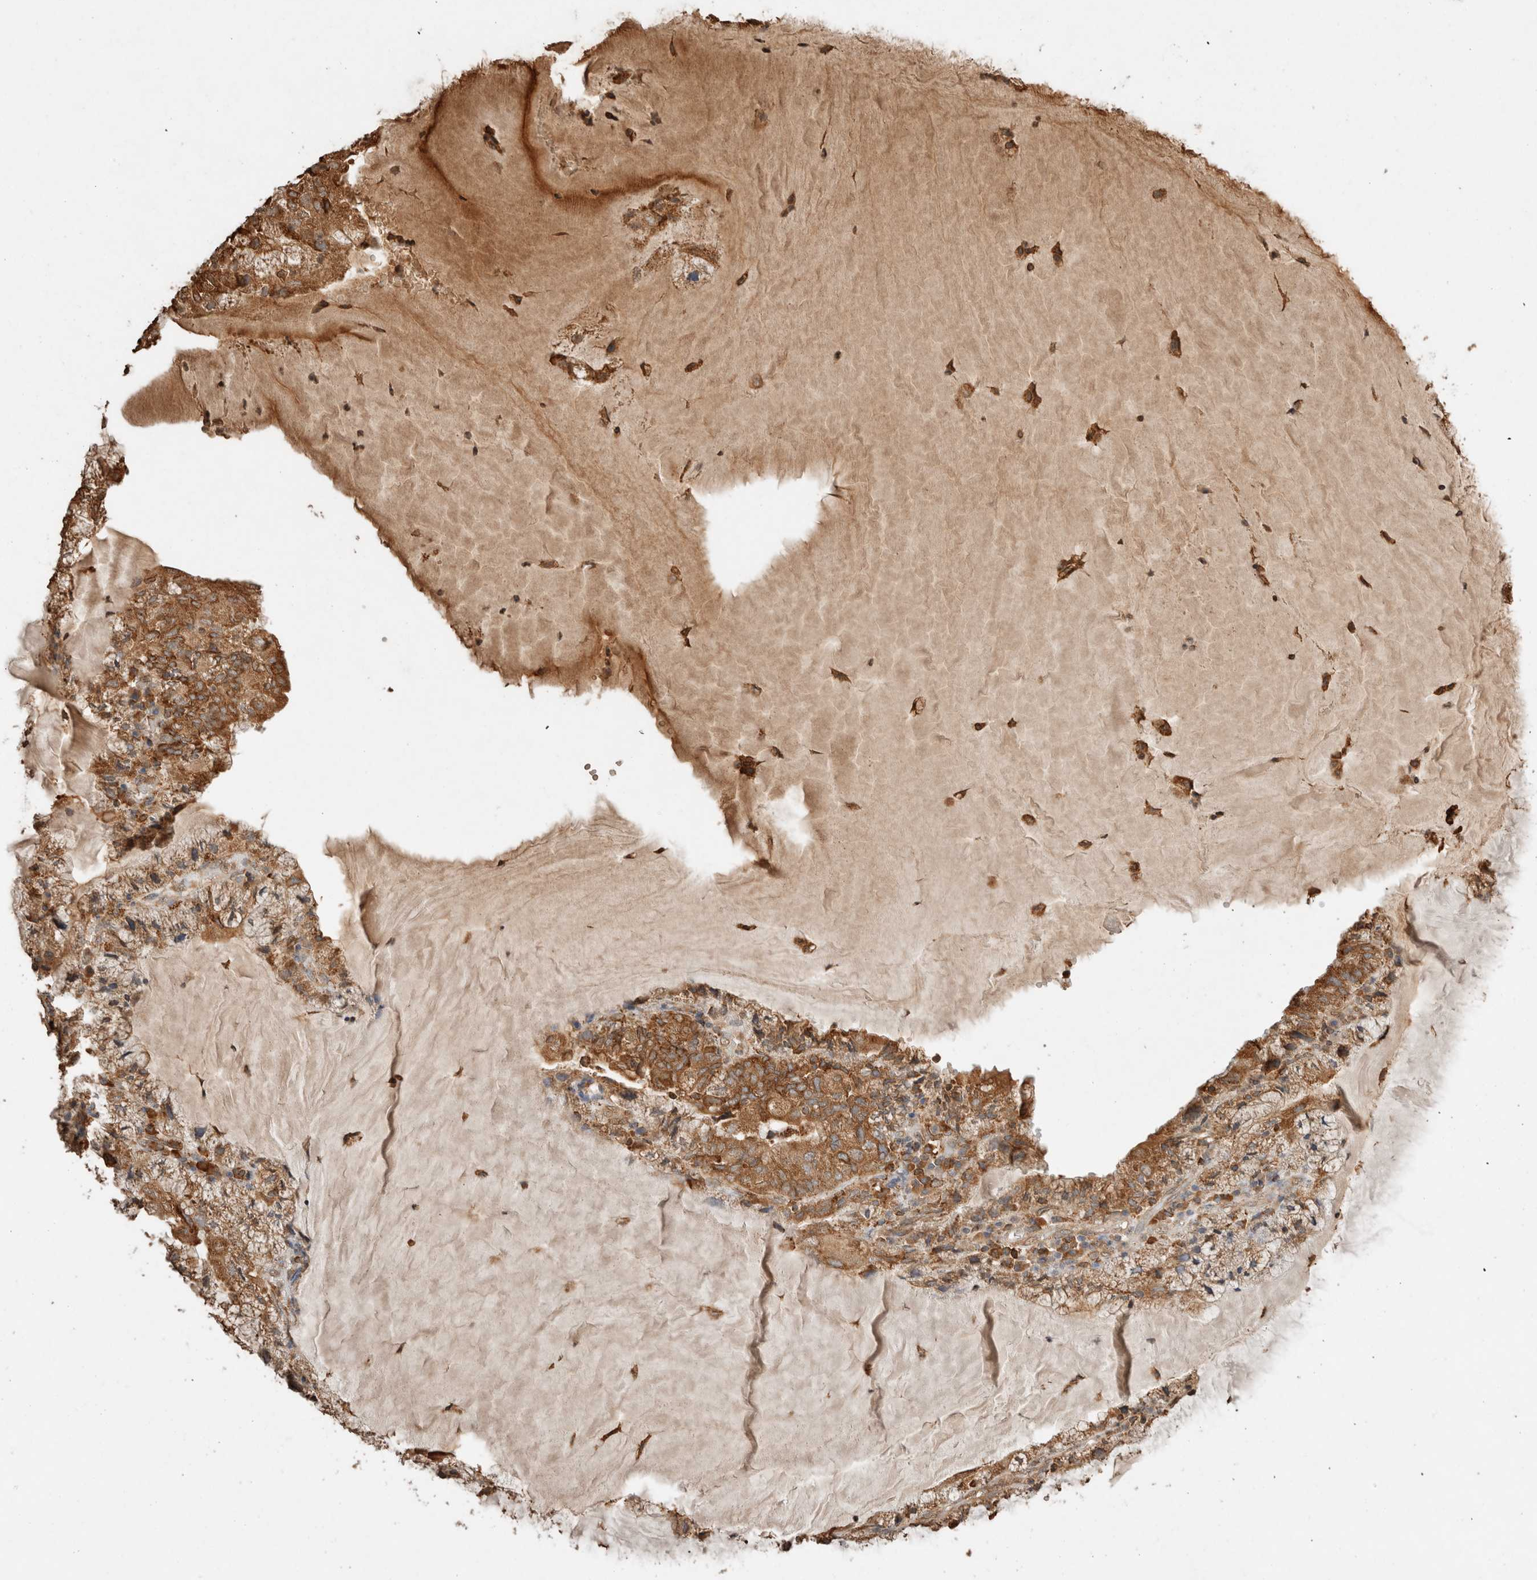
{"staining": {"intensity": "moderate", "quantity": ">75%", "location": "cytoplasmic/membranous"}, "tissue": "endometrial cancer", "cell_type": "Tumor cells", "image_type": "cancer", "snomed": [{"axis": "morphology", "description": "Adenocarcinoma, NOS"}, {"axis": "topography", "description": "Endometrium"}], "caption": "Endometrial cancer (adenocarcinoma) tissue reveals moderate cytoplasmic/membranous positivity in about >75% of tumor cells", "gene": "ERAP1", "patient": {"sex": "female", "age": 81}}